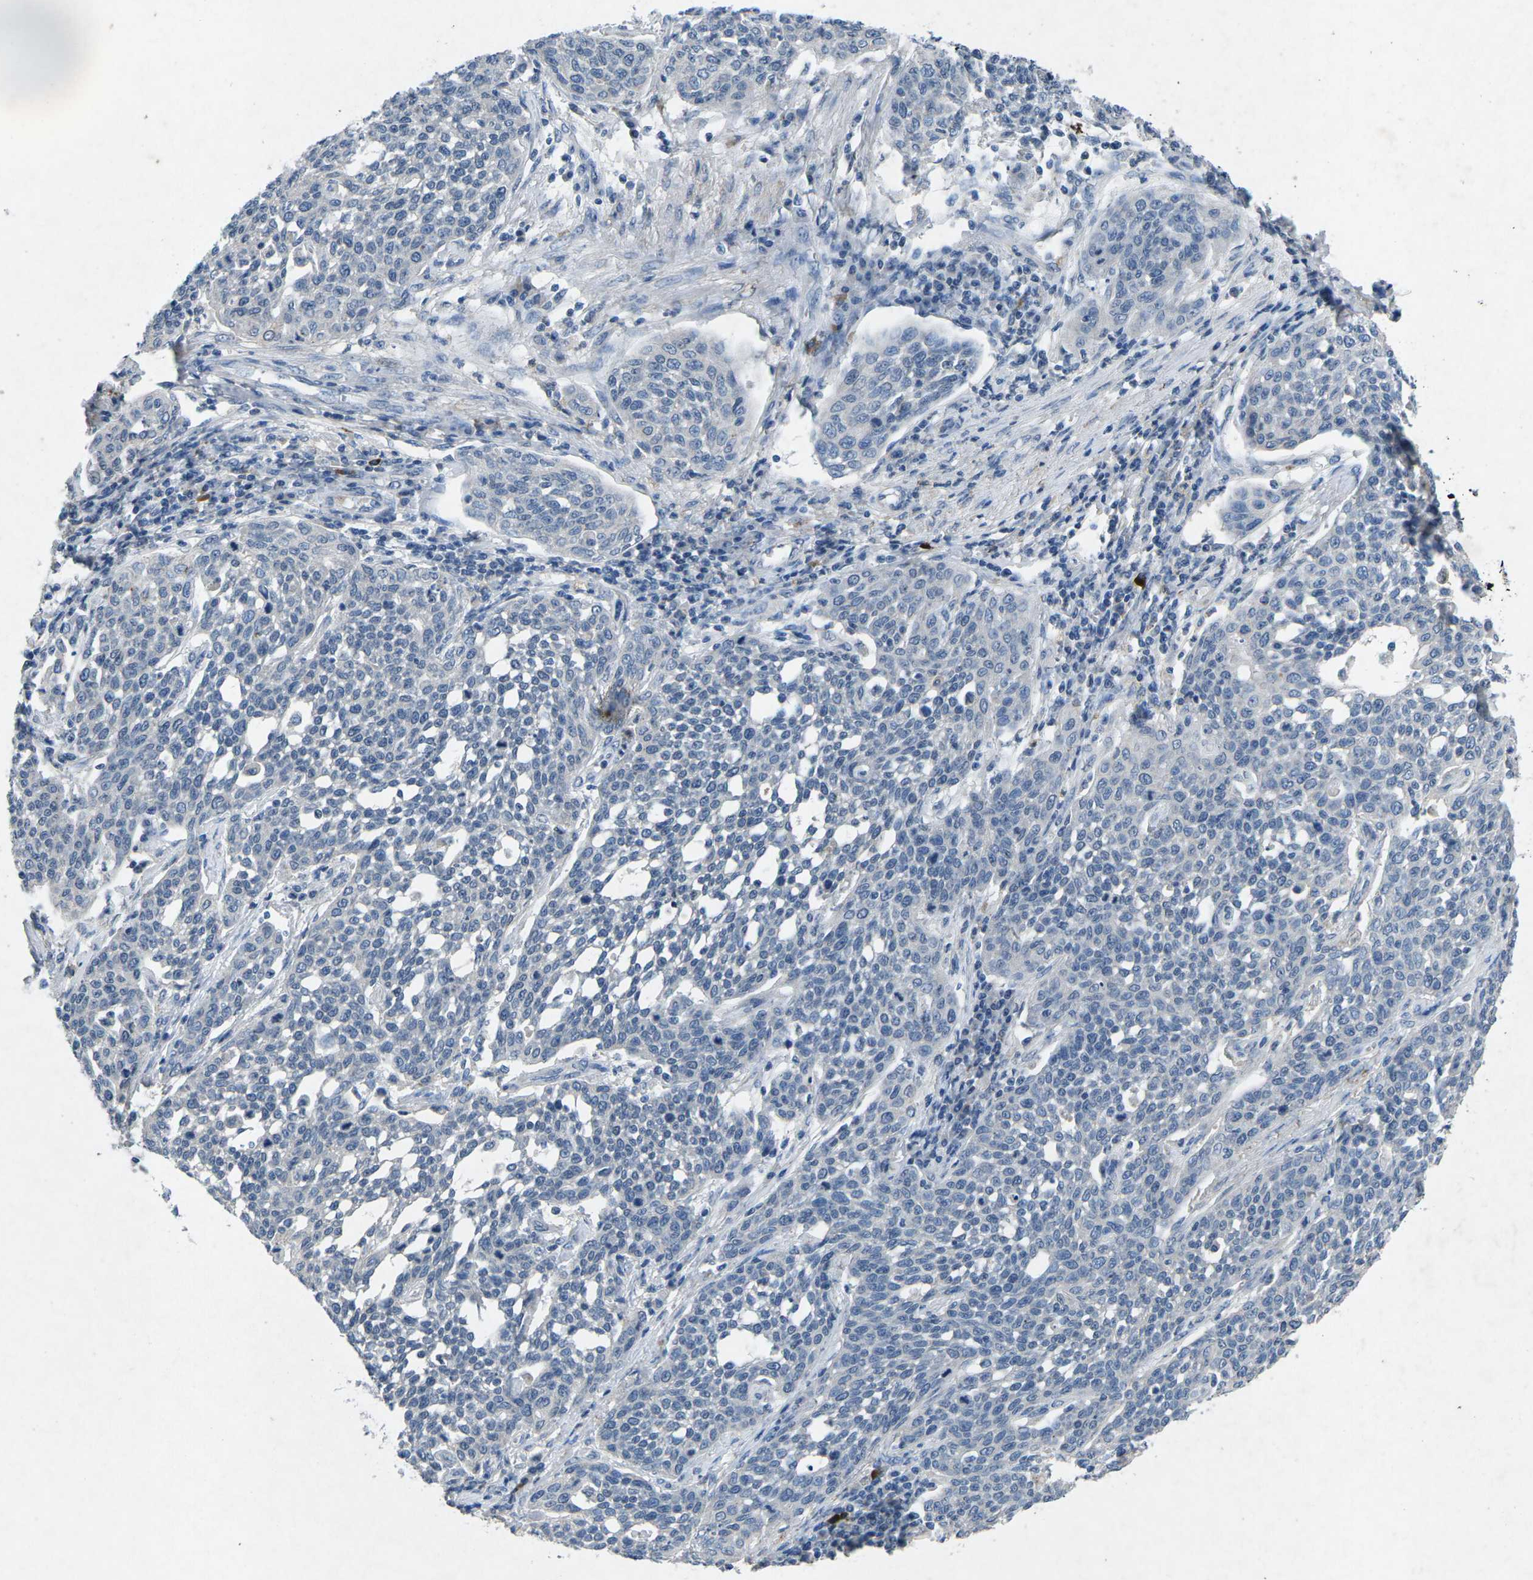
{"staining": {"intensity": "negative", "quantity": "none", "location": "none"}, "tissue": "cervical cancer", "cell_type": "Tumor cells", "image_type": "cancer", "snomed": [{"axis": "morphology", "description": "Squamous cell carcinoma, NOS"}, {"axis": "topography", "description": "Cervix"}], "caption": "High power microscopy image of an IHC histopathology image of cervical cancer, revealing no significant expression in tumor cells.", "gene": "PLG", "patient": {"sex": "female", "age": 34}}